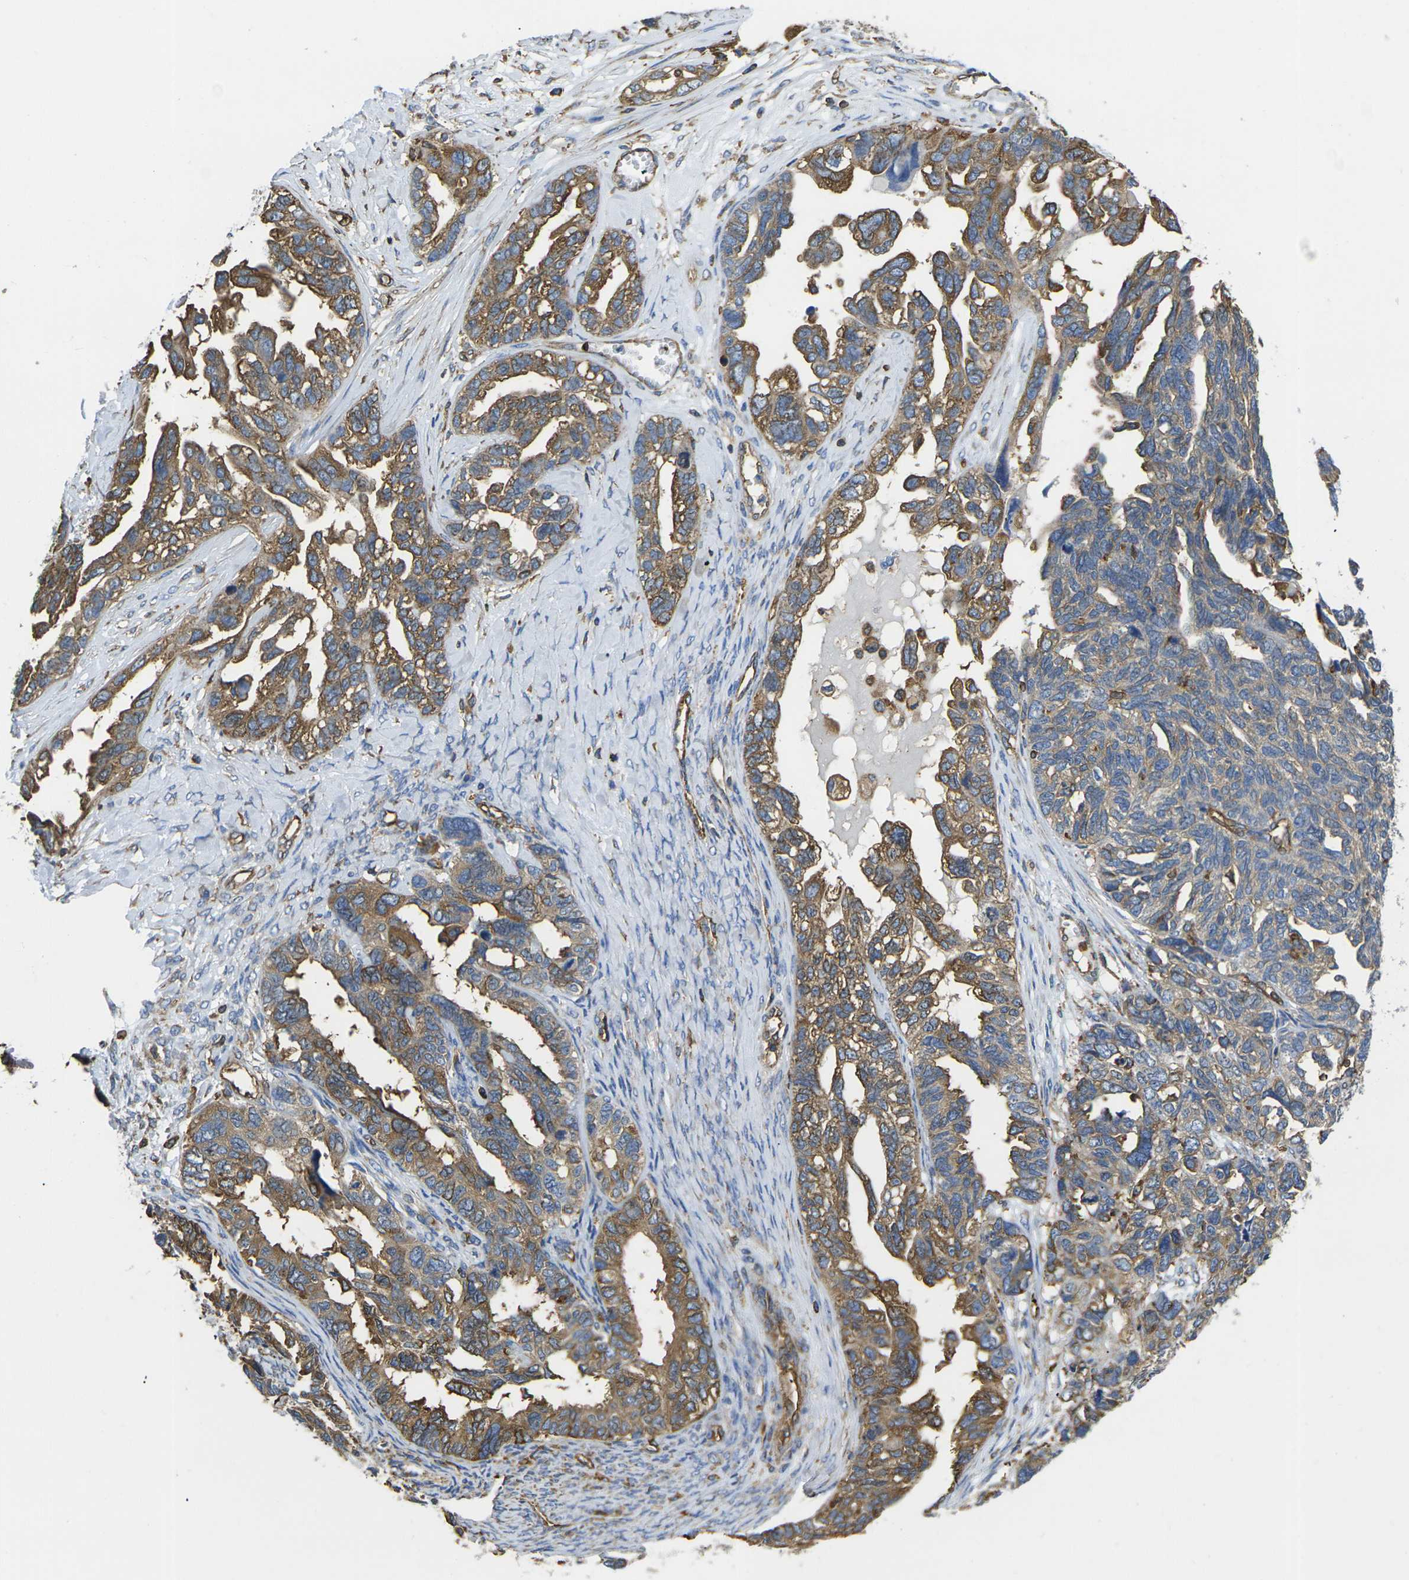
{"staining": {"intensity": "moderate", "quantity": ">75%", "location": "cytoplasmic/membranous"}, "tissue": "ovarian cancer", "cell_type": "Tumor cells", "image_type": "cancer", "snomed": [{"axis": "morphology", "description": "Cystadenocarcinoma, serous, NOS"}, {"axis": "topography", "description": "Ovary"}], "caption": "Brown immunohistochemical staining in ovarian cancer (serous cystadenocarcinoma) exhibits moderate cytoplasmic/membranous expression in approximately >75% of tumor cells.", "gene": "FAM110D", "patient": {"sex": "female", "age": 79}}